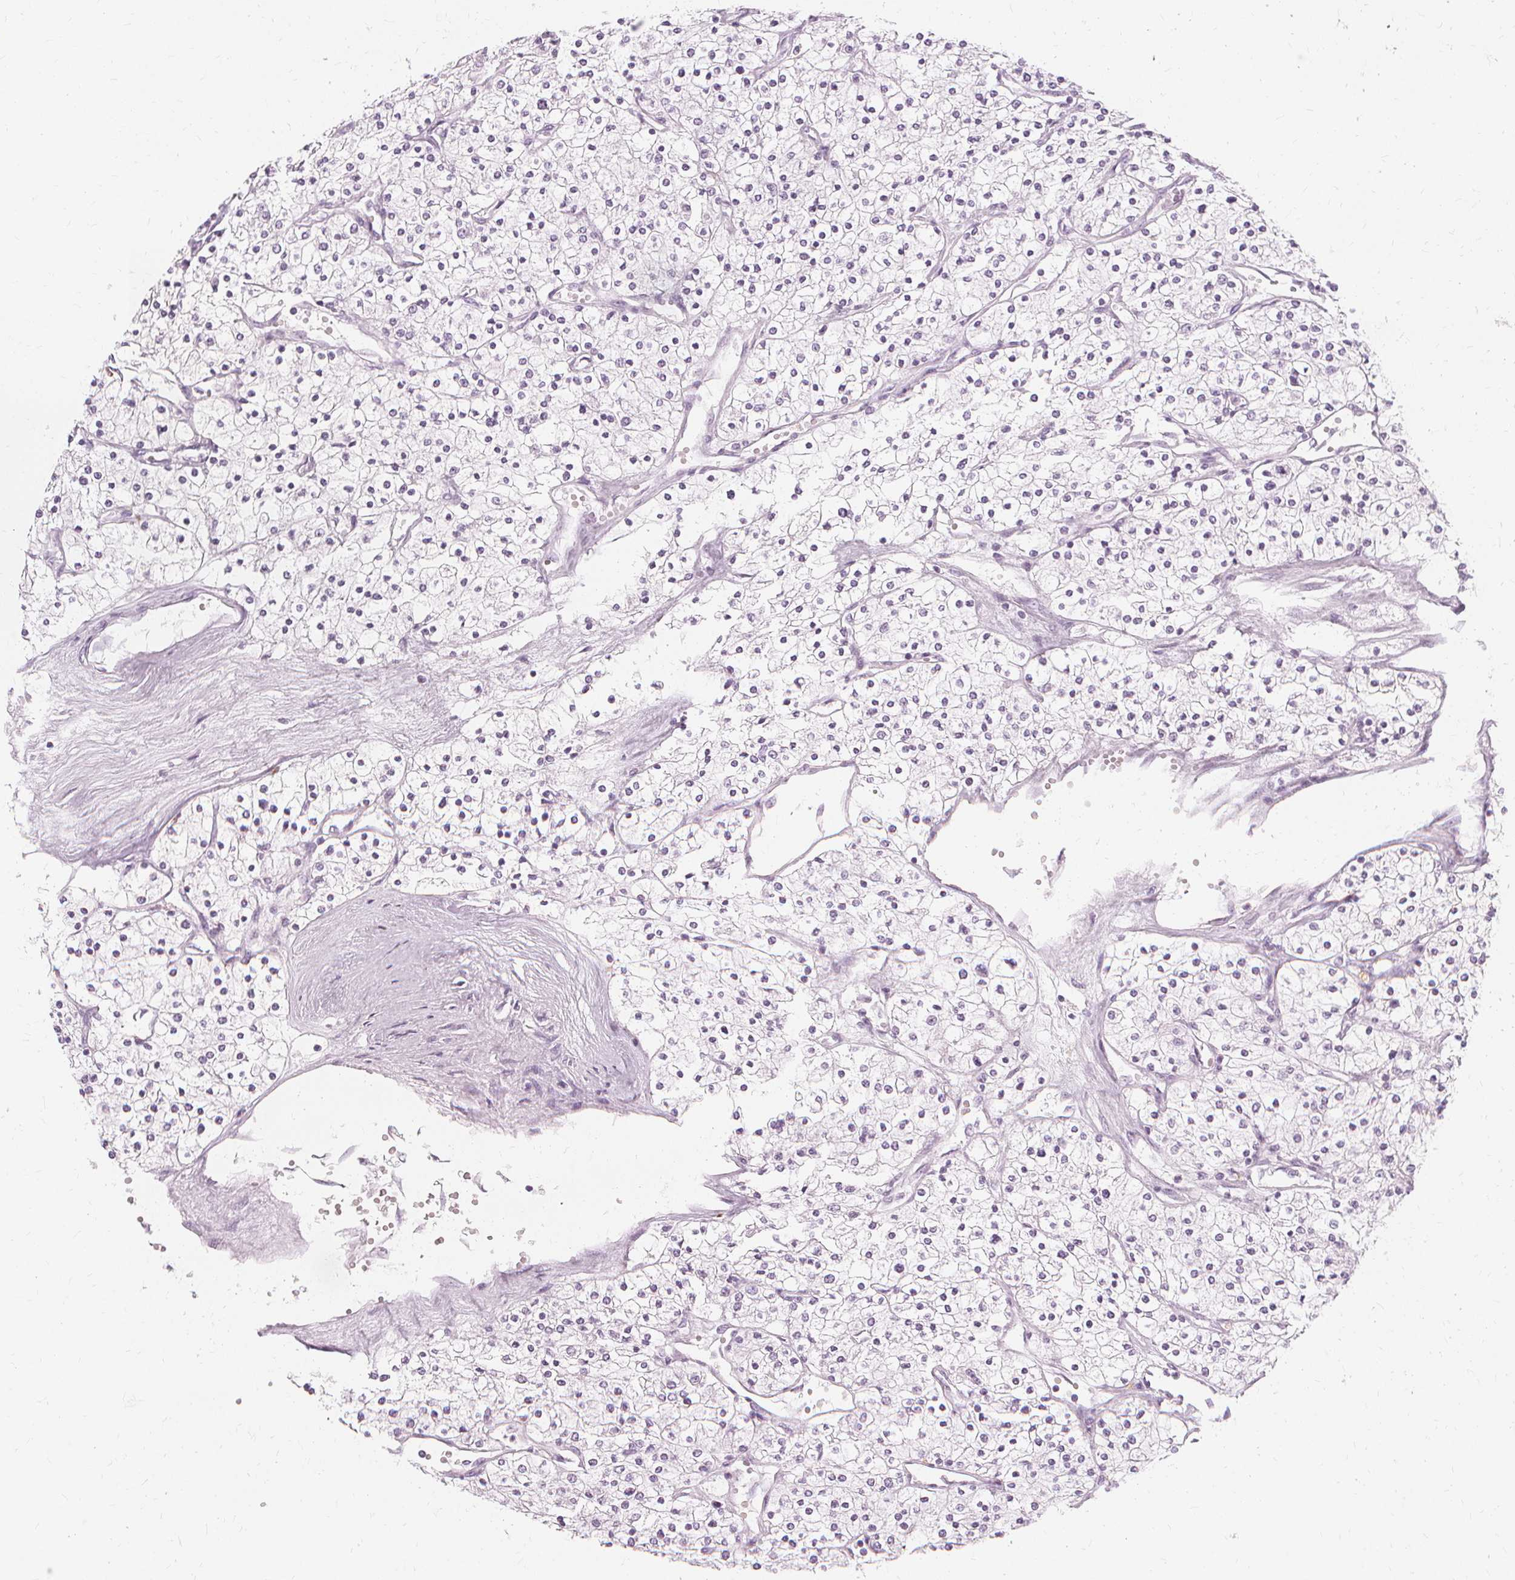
{"staining": {"intensity": "negative", "quantity": "none", "location": "none"}, "tissue": "renal cancer", "cell_type": "Tumor cells", "image_type": "cancer", "snomed": [{"axis": "morphology", "description": "Adenocarcinoma, NOS"}, {"axis": "topography", "description": "Kidney"}], "caption": "Adenocarcinoma (renal) was stained to show a protein in brown. There is no significant positivity in tumor cells.", "gene": "TFF1", "patient": {"sex": "male", "age": 80}}